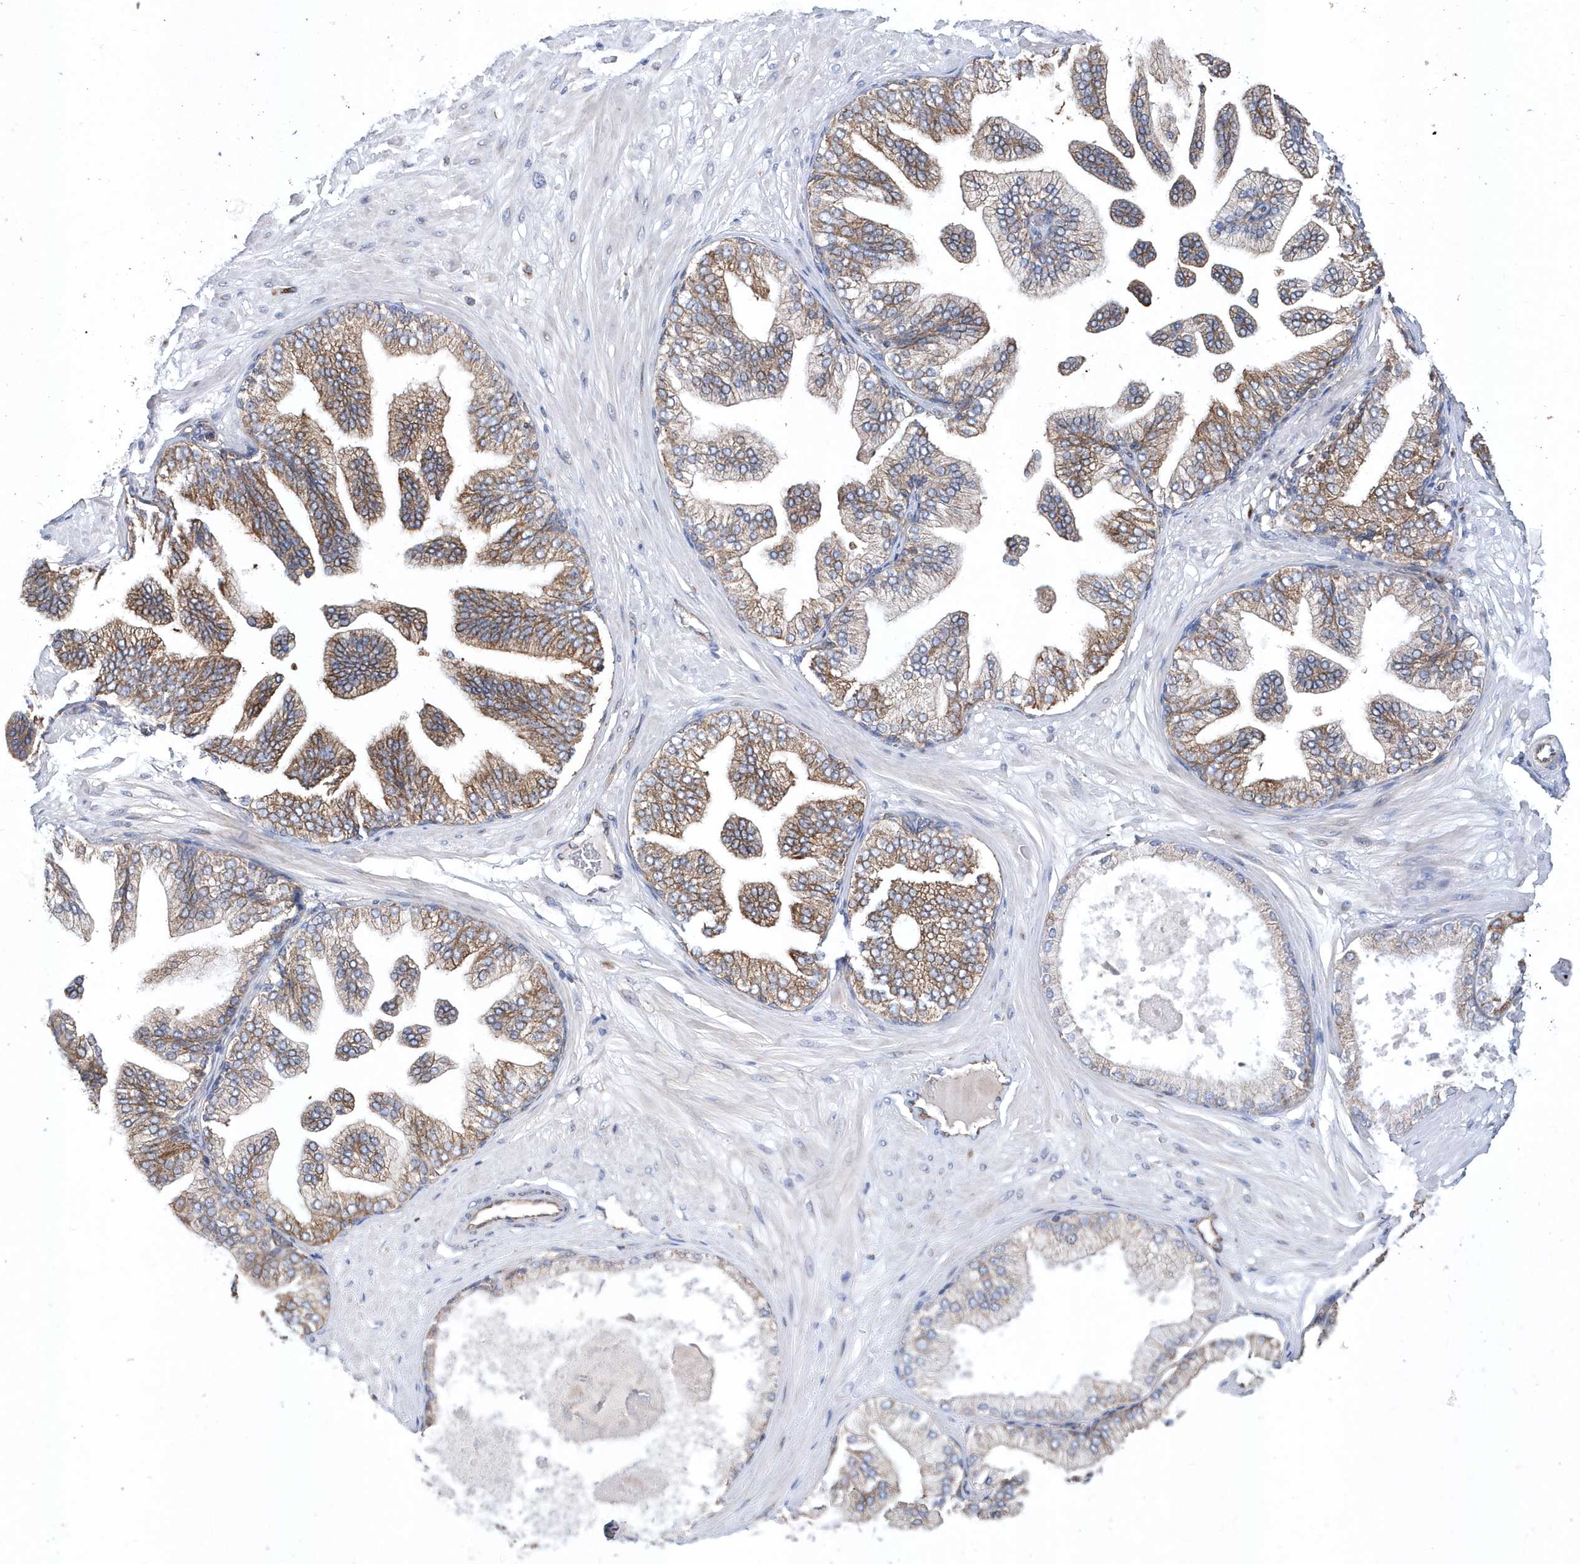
{"staining": {"intensity": "negative", "quantity": "none", "location": "none"}, "tissue": "adipose tissue", "cell_type": "Adipocytes", "image_type": "normal", "snomed": [{"axis": "morphology", "description": "Normal tissue, NOS"}, {"axis": "morphology", "description": "Adenocarcinoma, Low grade"}, {"axis": "topography", "description": "Prostate"}, {"axis": "topography", "description": "Peripheral nerve tissue"}], "caption": "Immunohistochemical staining of unremarkable adipose tissue exhibits no significant expression in adipocytes.", "gene": "JKAMP", "patient": {"sex": "male", "age": 63}}